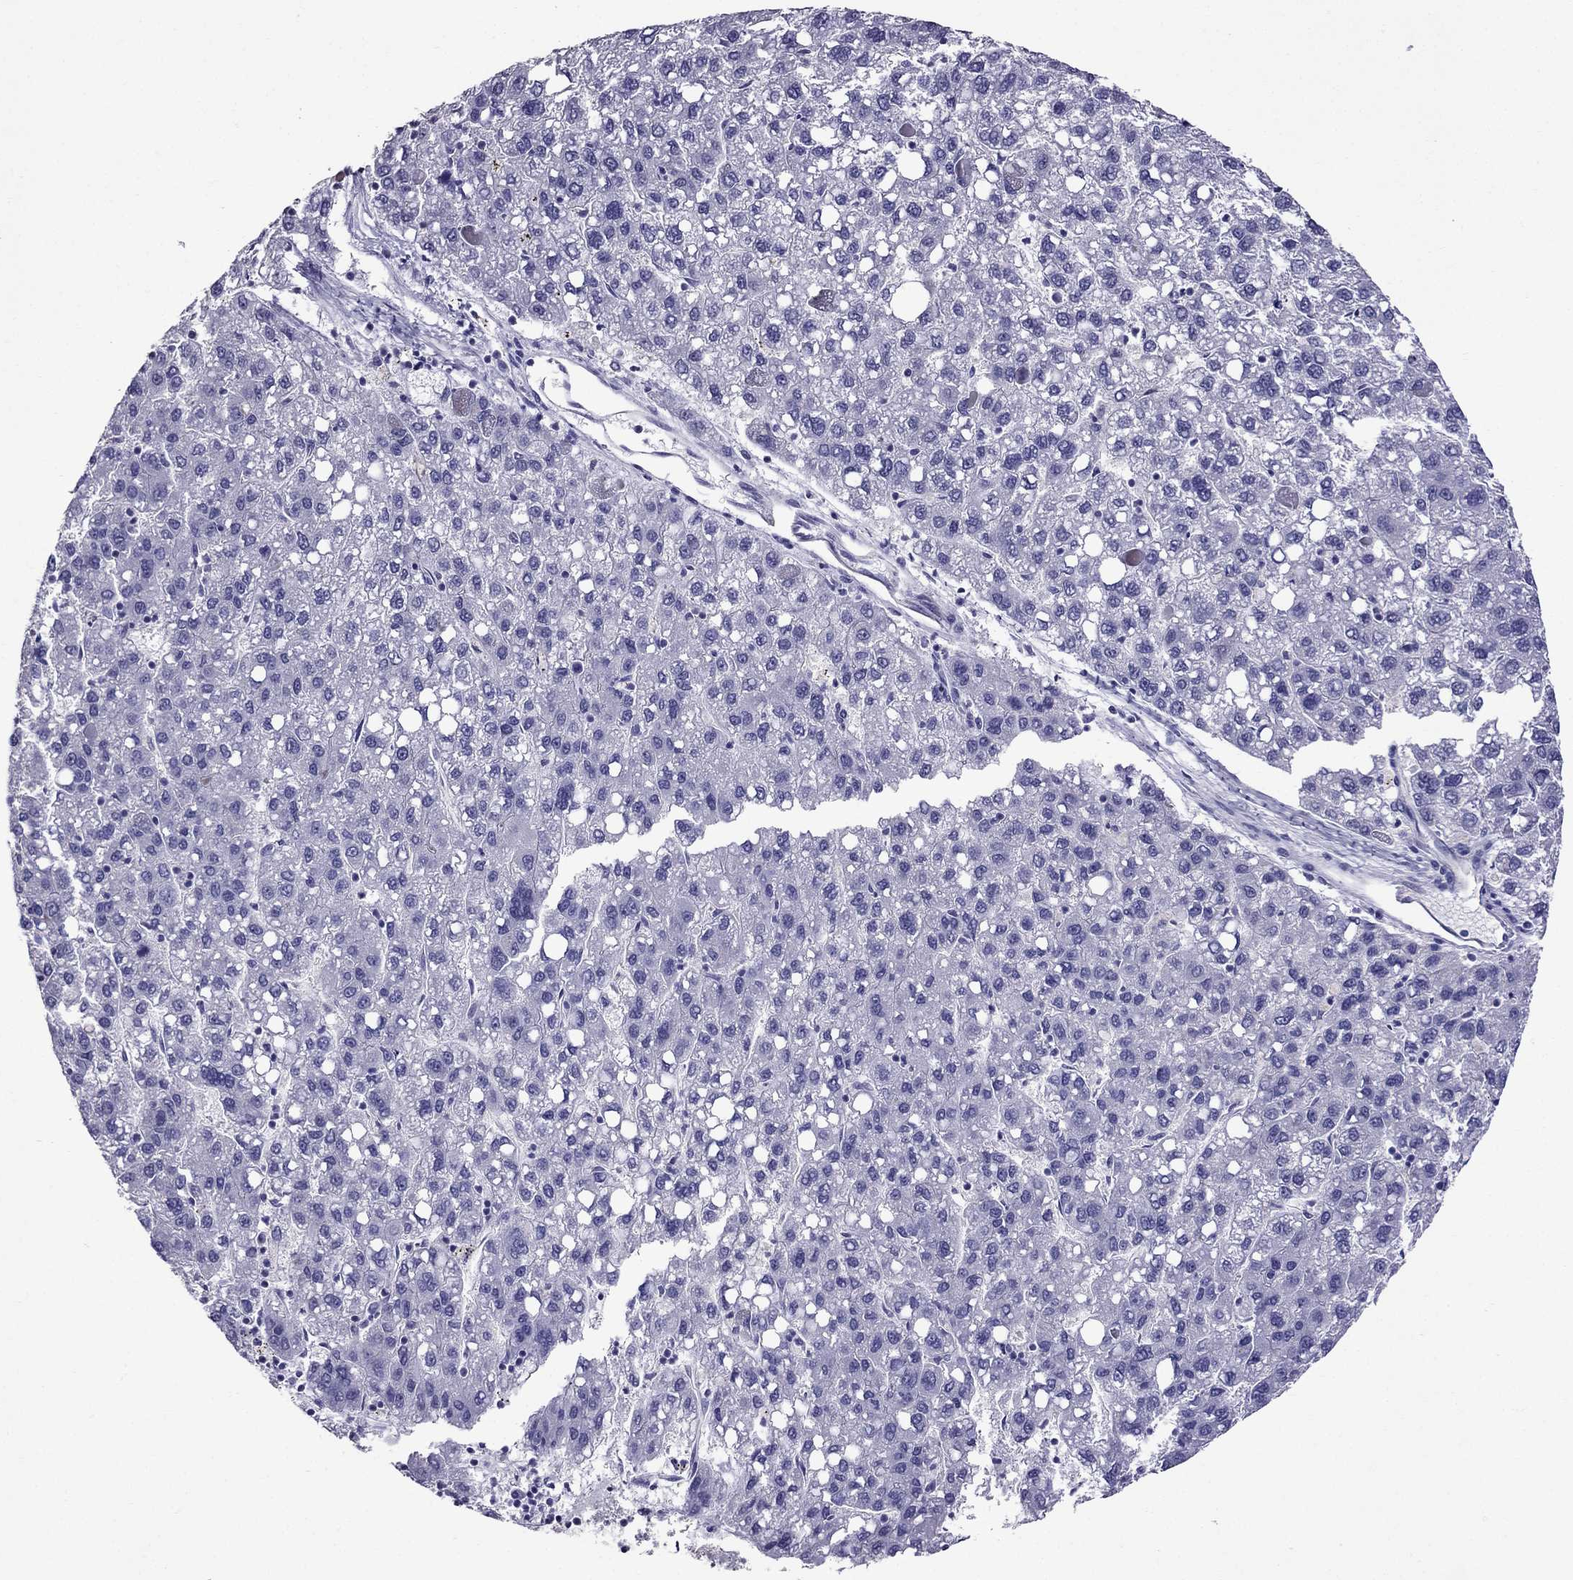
{"staining": {"intensity": "negative", "quantity": "none", "location": "none"}, "tissue": "liver cancer", "cell_type": "Tumor cells", "image_type": "cancer", "snomed": [{"axis": "morphology", "description": "Carcinoma, Hepatocellular, NOS"}, {"axis": "topography", "description": "Liver"}], "caption": "Tumor cells show no significant staining in liver hepatocellular carcinoma.", "gene": "OXCT2", "patient": {"sex": "female", "age": 82}}